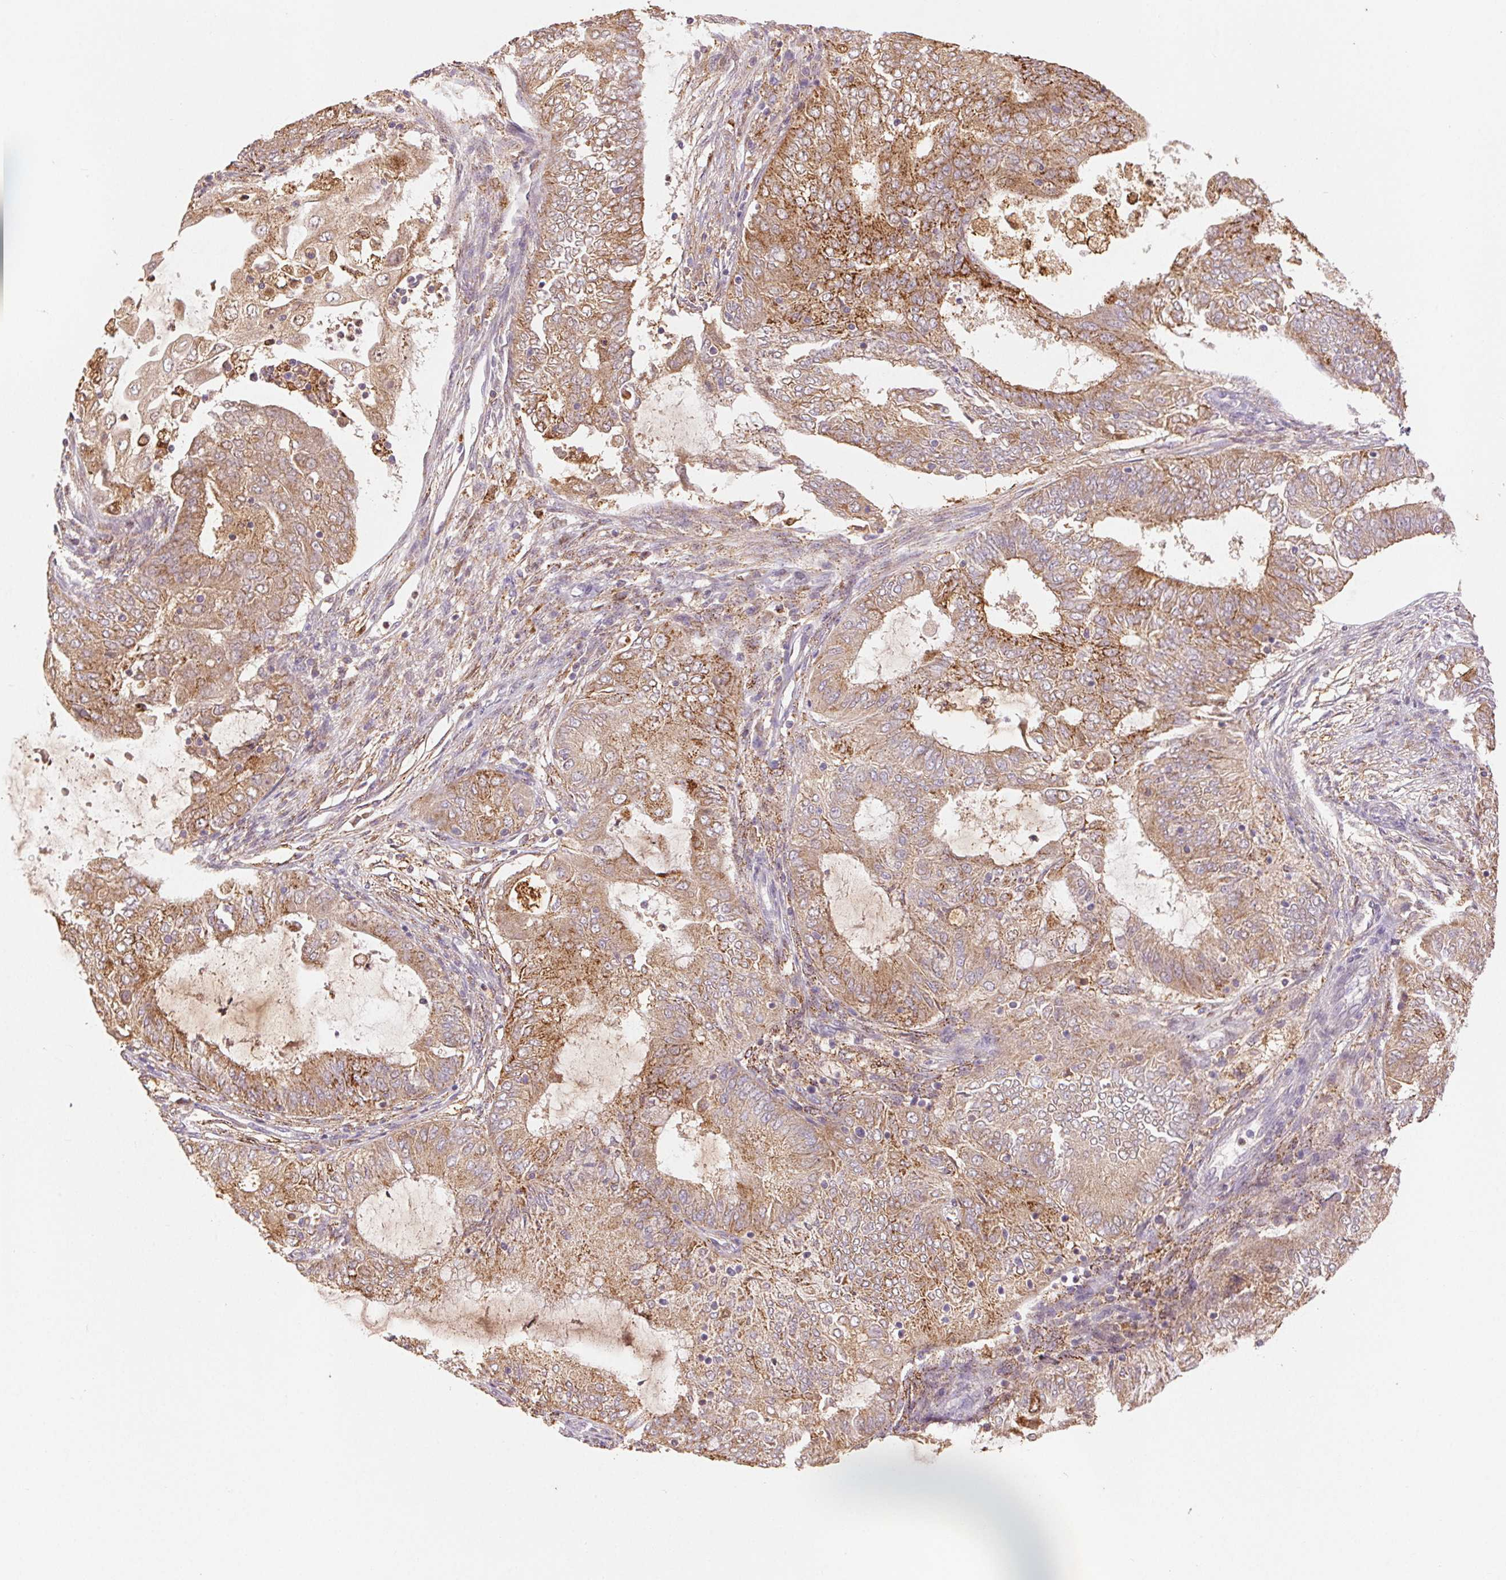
{"staining": {"intensity": "moderate", "quantity": ">75%", "location": "cytoplasmic/membranous"}, "tissue": "endometrial cancer", "cell_type": "Tumor cells", "image_type": "cancer", "snomed": [{"axis": "morphology", "description": "Adenocarcinoma, NOS"}, {"axis": "topography", "description": "Endometrium"}], "caption": "Immunohistochemistry (IHC) photomicrograph of human endometrial adenocarcinoma stained for a protein (brown), which displays medium levels of moderate cytoplasmic/membranous expression in approximately >75% of tumor cells.", "gene": "FNBP1L", "patient": {"sex": "female", "age": 62}}